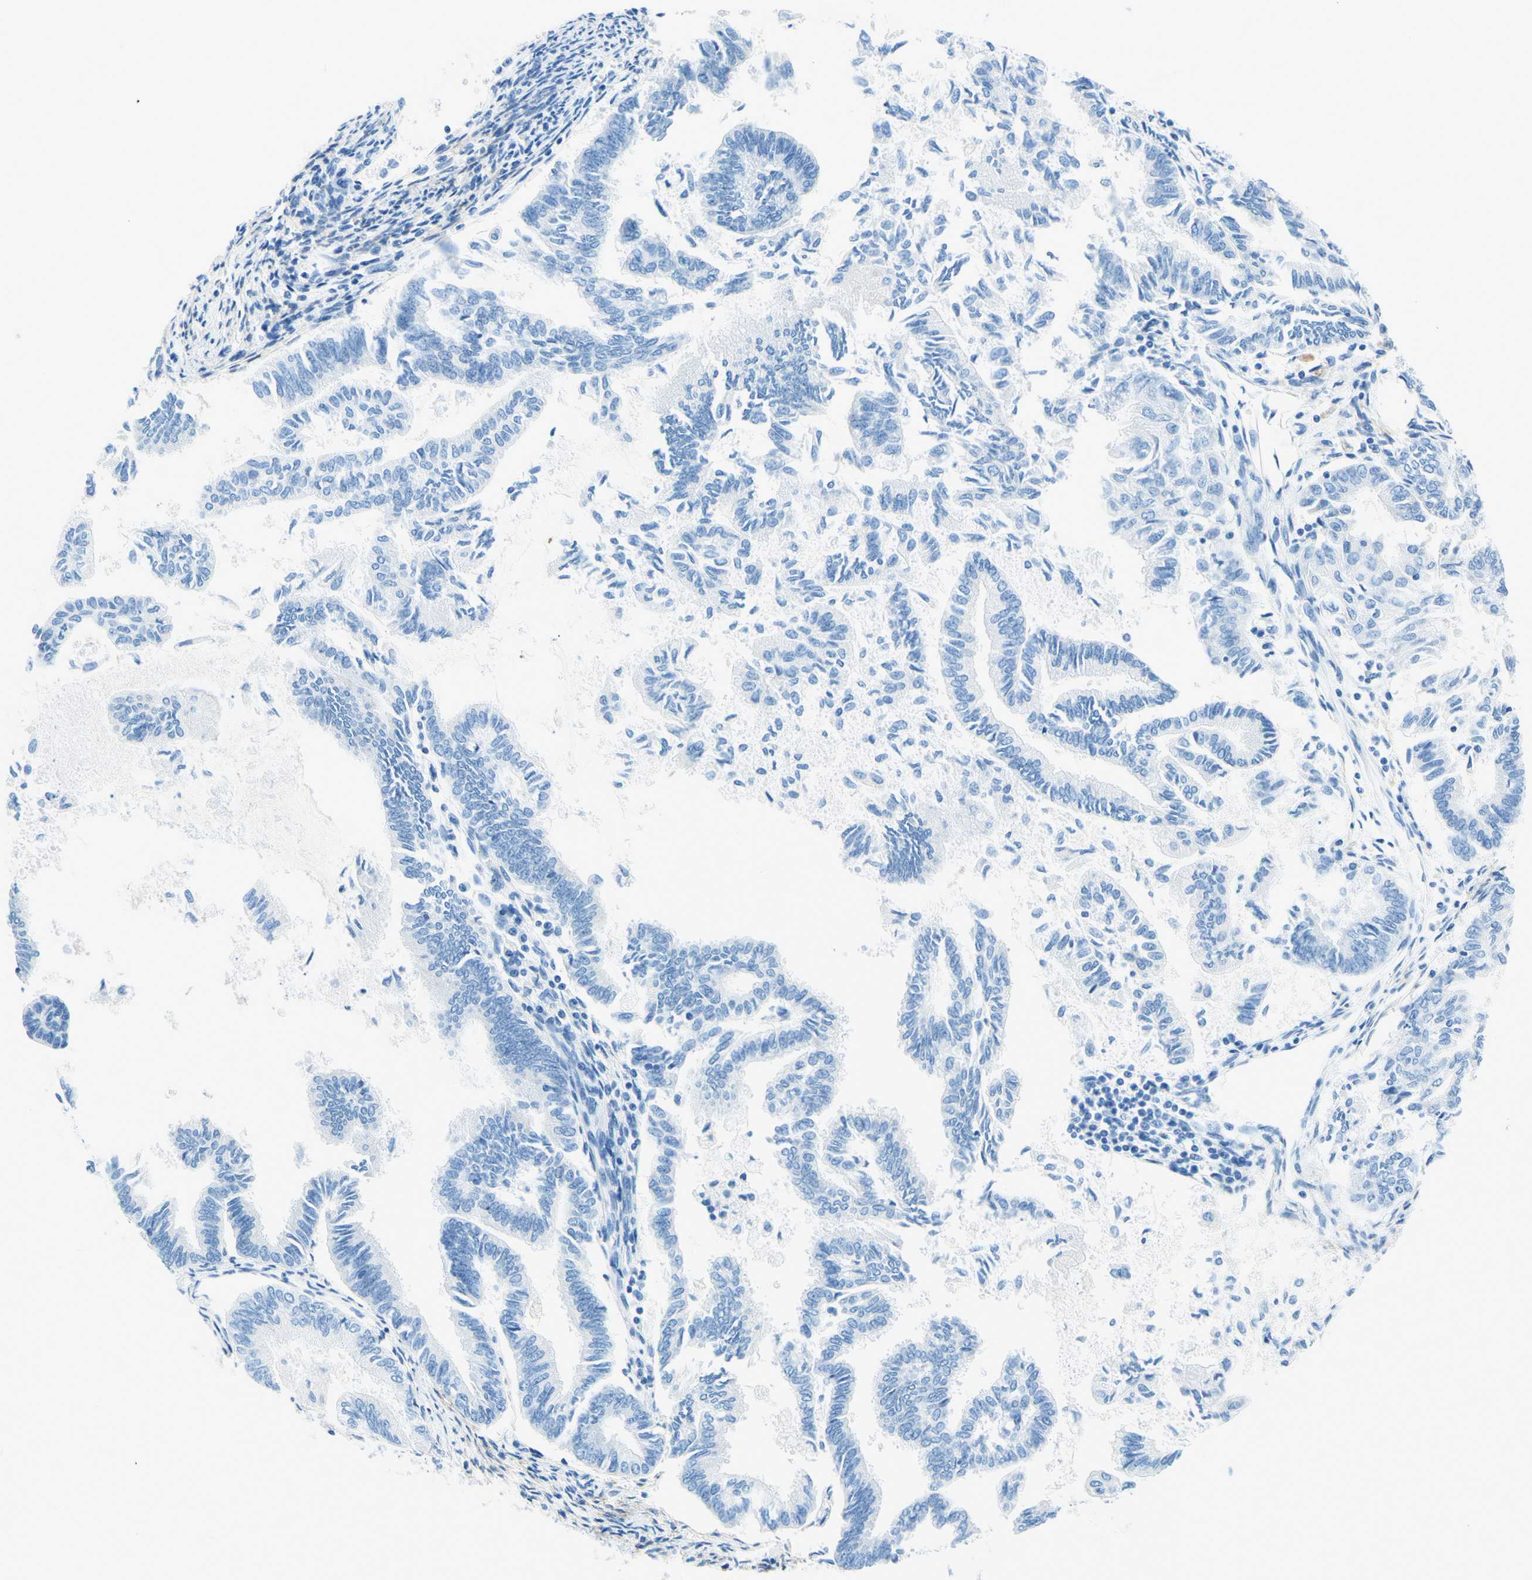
{"staining": {"intensity": "negative", "quantity": "none", "location": "none"}, "tissue": "endometrial cancer", "cell_type": "Tumor cells", "image_type": "cancer", "snomed": [{"axis": "morphology", "description": "Adenocarcinoma, NOS"}, {"axis": "topography", "description": "Endometrium"}], "caption": "Protein analysis of endometrial cancer exhibits no significant positivity in tumor cells.", "gene": "MFAP5", "patient": {"sex": "female", "age": 86}}